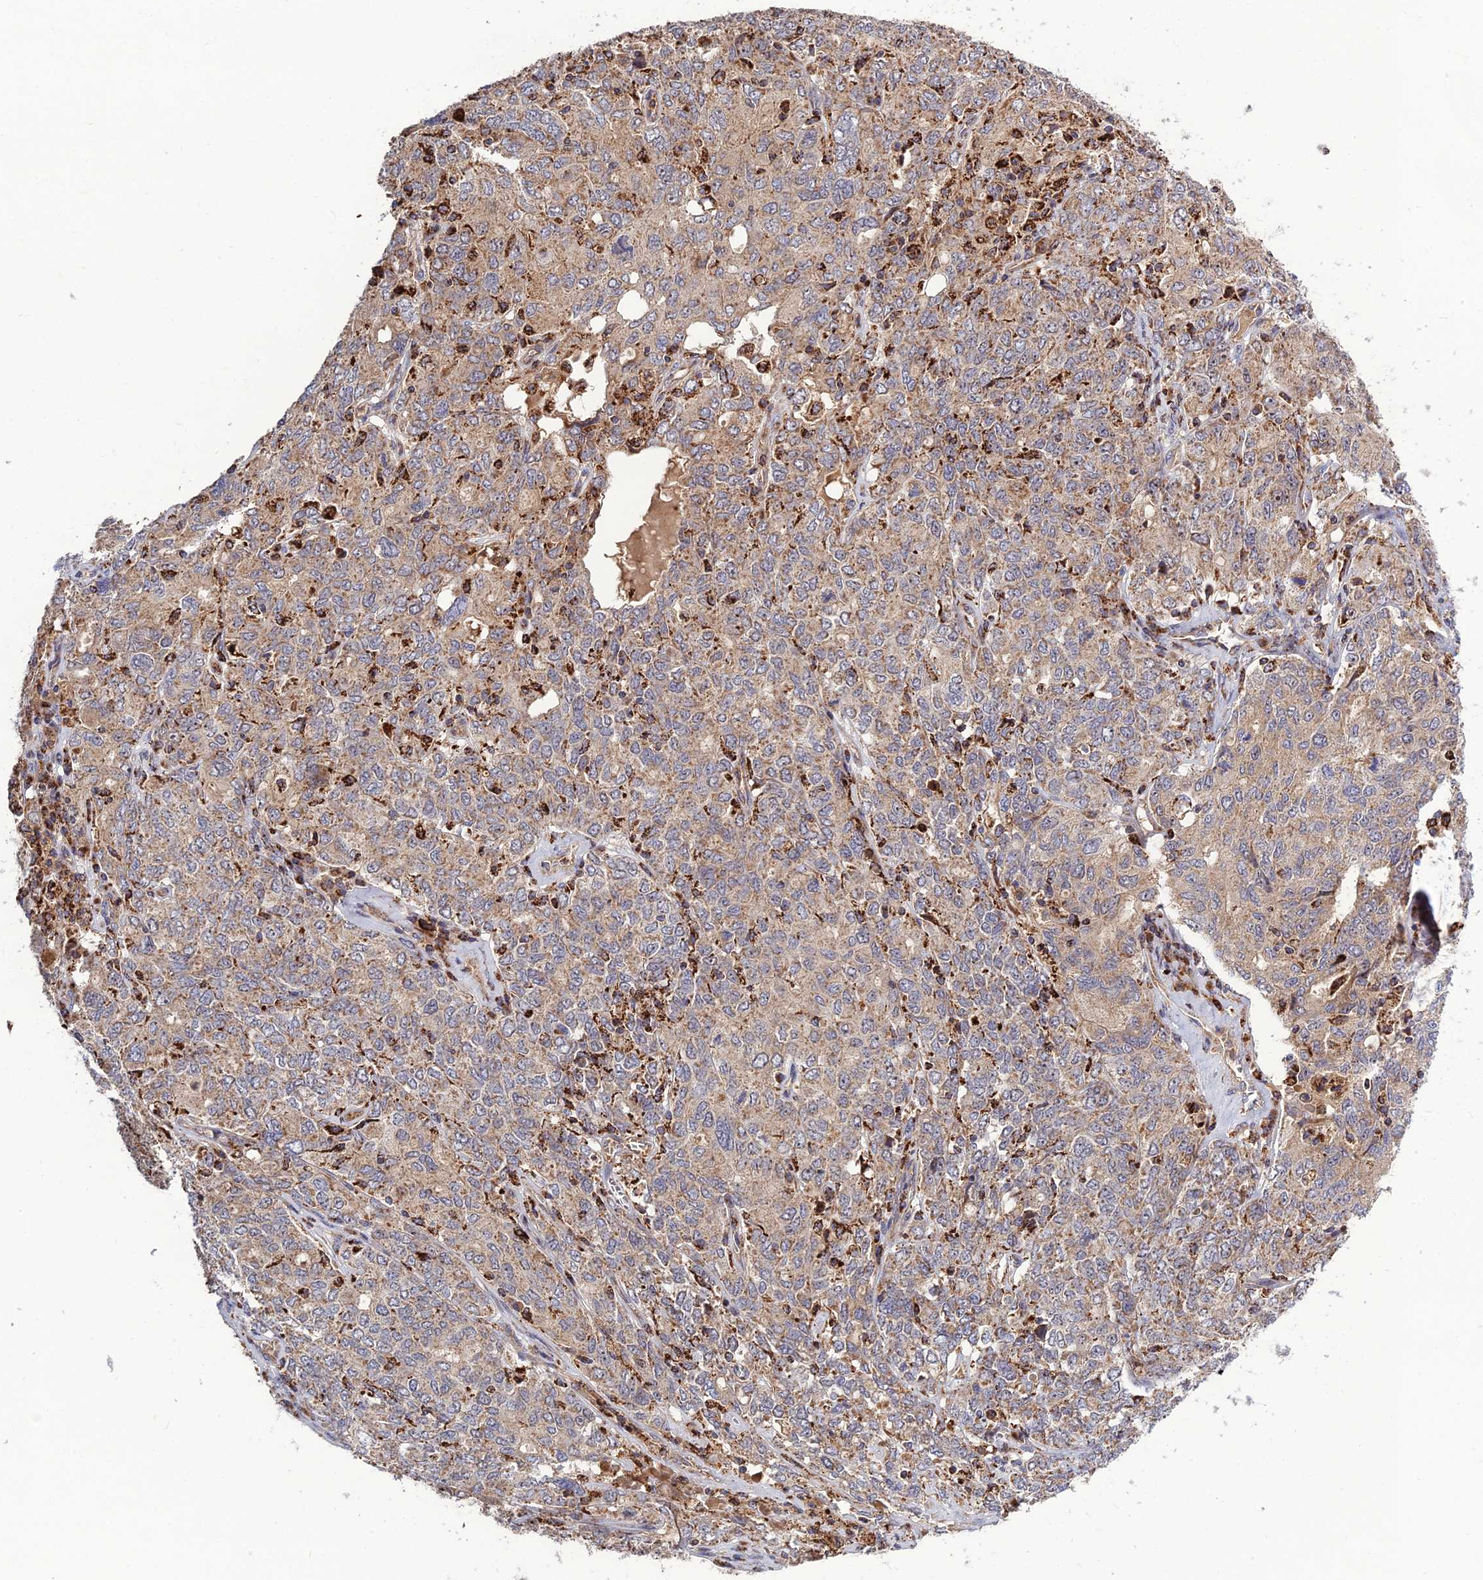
{"staining": {"intensity": "moderate", "quantity": "25%-75%", "location": "cytoplasmic/membranous"}, "tissue": "ovarian cancer", "cell_type": "Tumor cells", "image_type": "cancer", "snomed": [{"axis": "morphology", "description": "Carcinoma, endometroid"}, {"axis": "topography", "description": "Ovary"}], "caption": "Approximately 25%-75% of tumor cells in ovarian cancer reveal moderate cytoplasmic/membranous protein expression as visualized by brown immunohistochemical staining.", "gene": "RIC8B", "patient": {"sex": "female", "age": 62}}